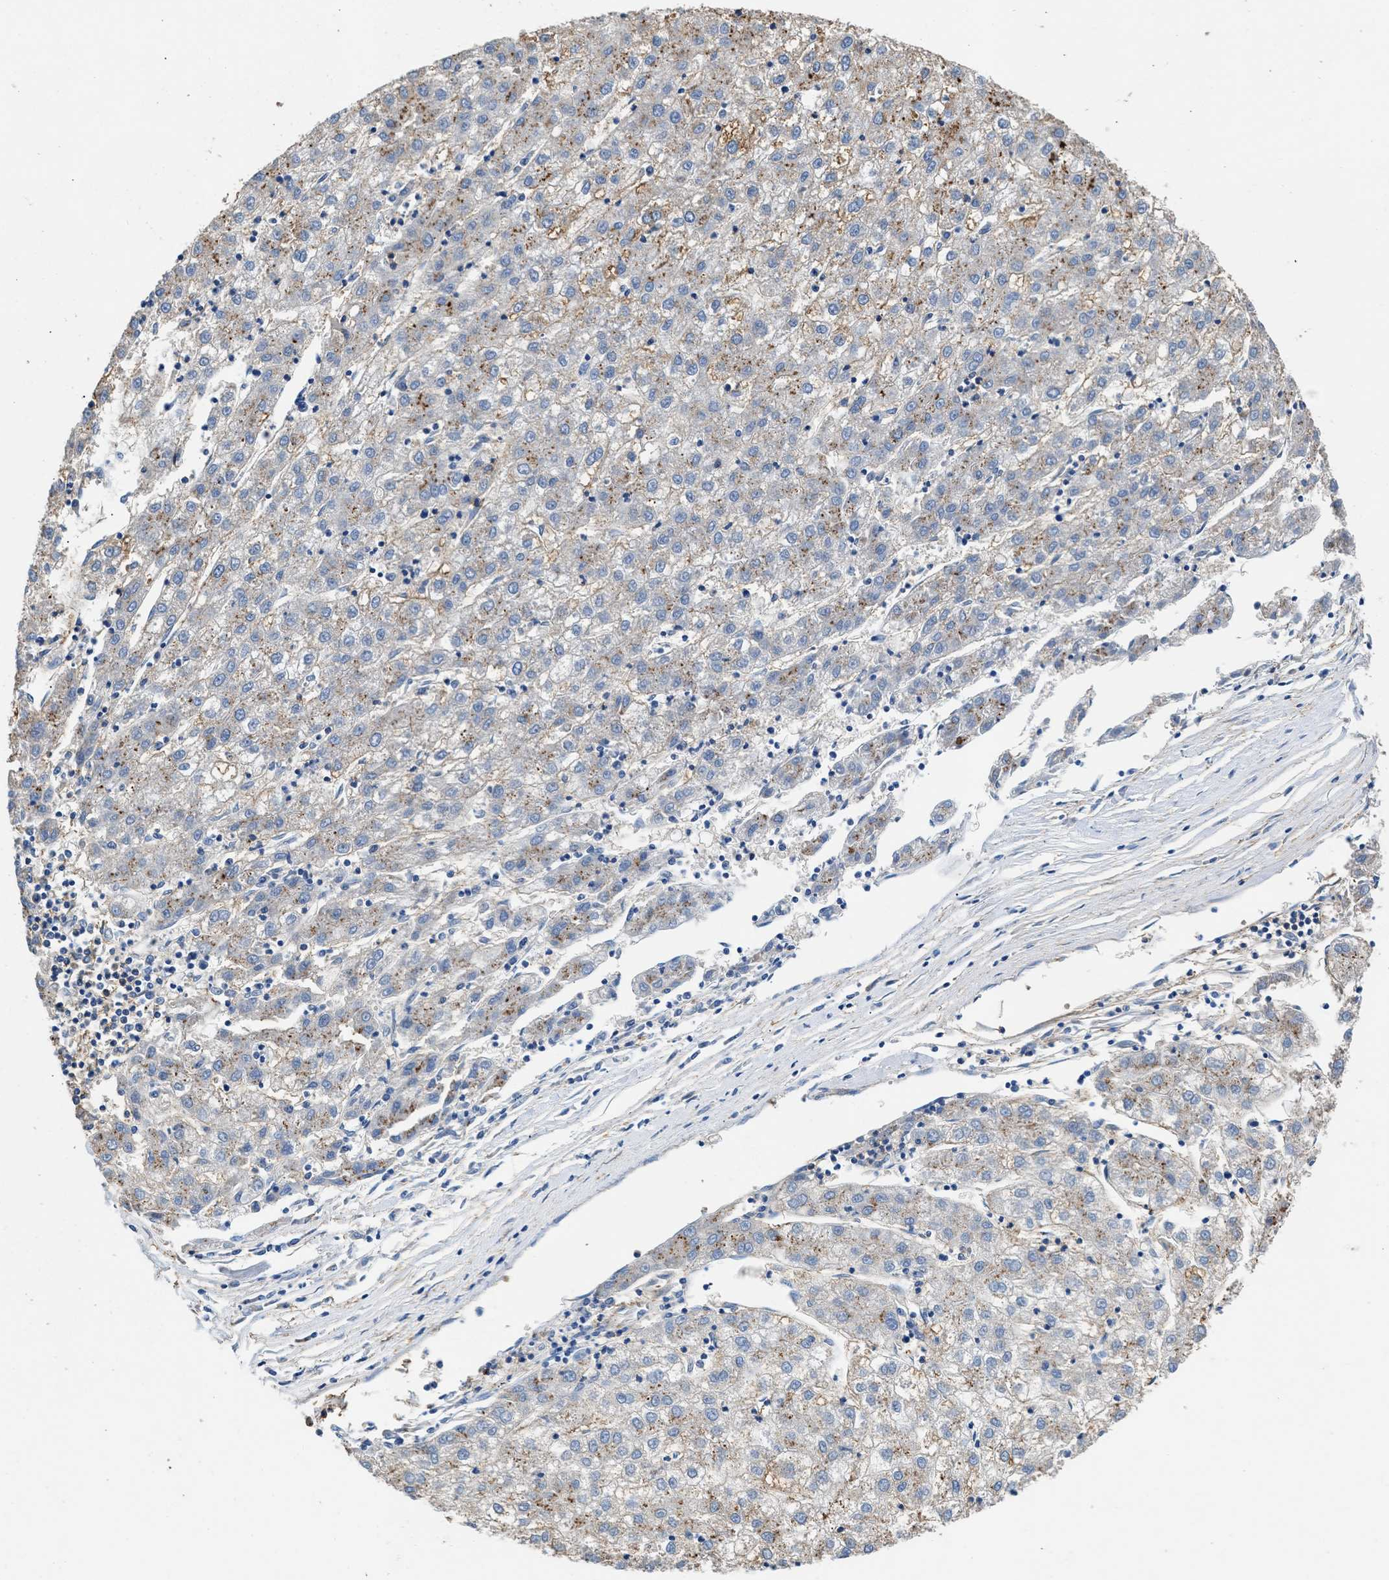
{"staining": {"intensity": "moderate", "quantity": ">75%", "location": "cytoplasmic/membranous"}, "tissue": "liver cancer", "cell_type": "Tumor cells", "image_type": "cancer", "snomed": [{"axis": "morphology", "description": "Carcinoma, Hepatocellular, NOS"}, {"axis": "topography", "description": "Liver"}], "caption": "Immunohistochemistry of human liver cancer (hepatocellular carcinoma) reveals medium levels of moderate cytoplasmic/membranous expression in approximately >75% of tumor cells.", "gene": "KCNQ4", "patient": {"sex": "male", "age": 72}}